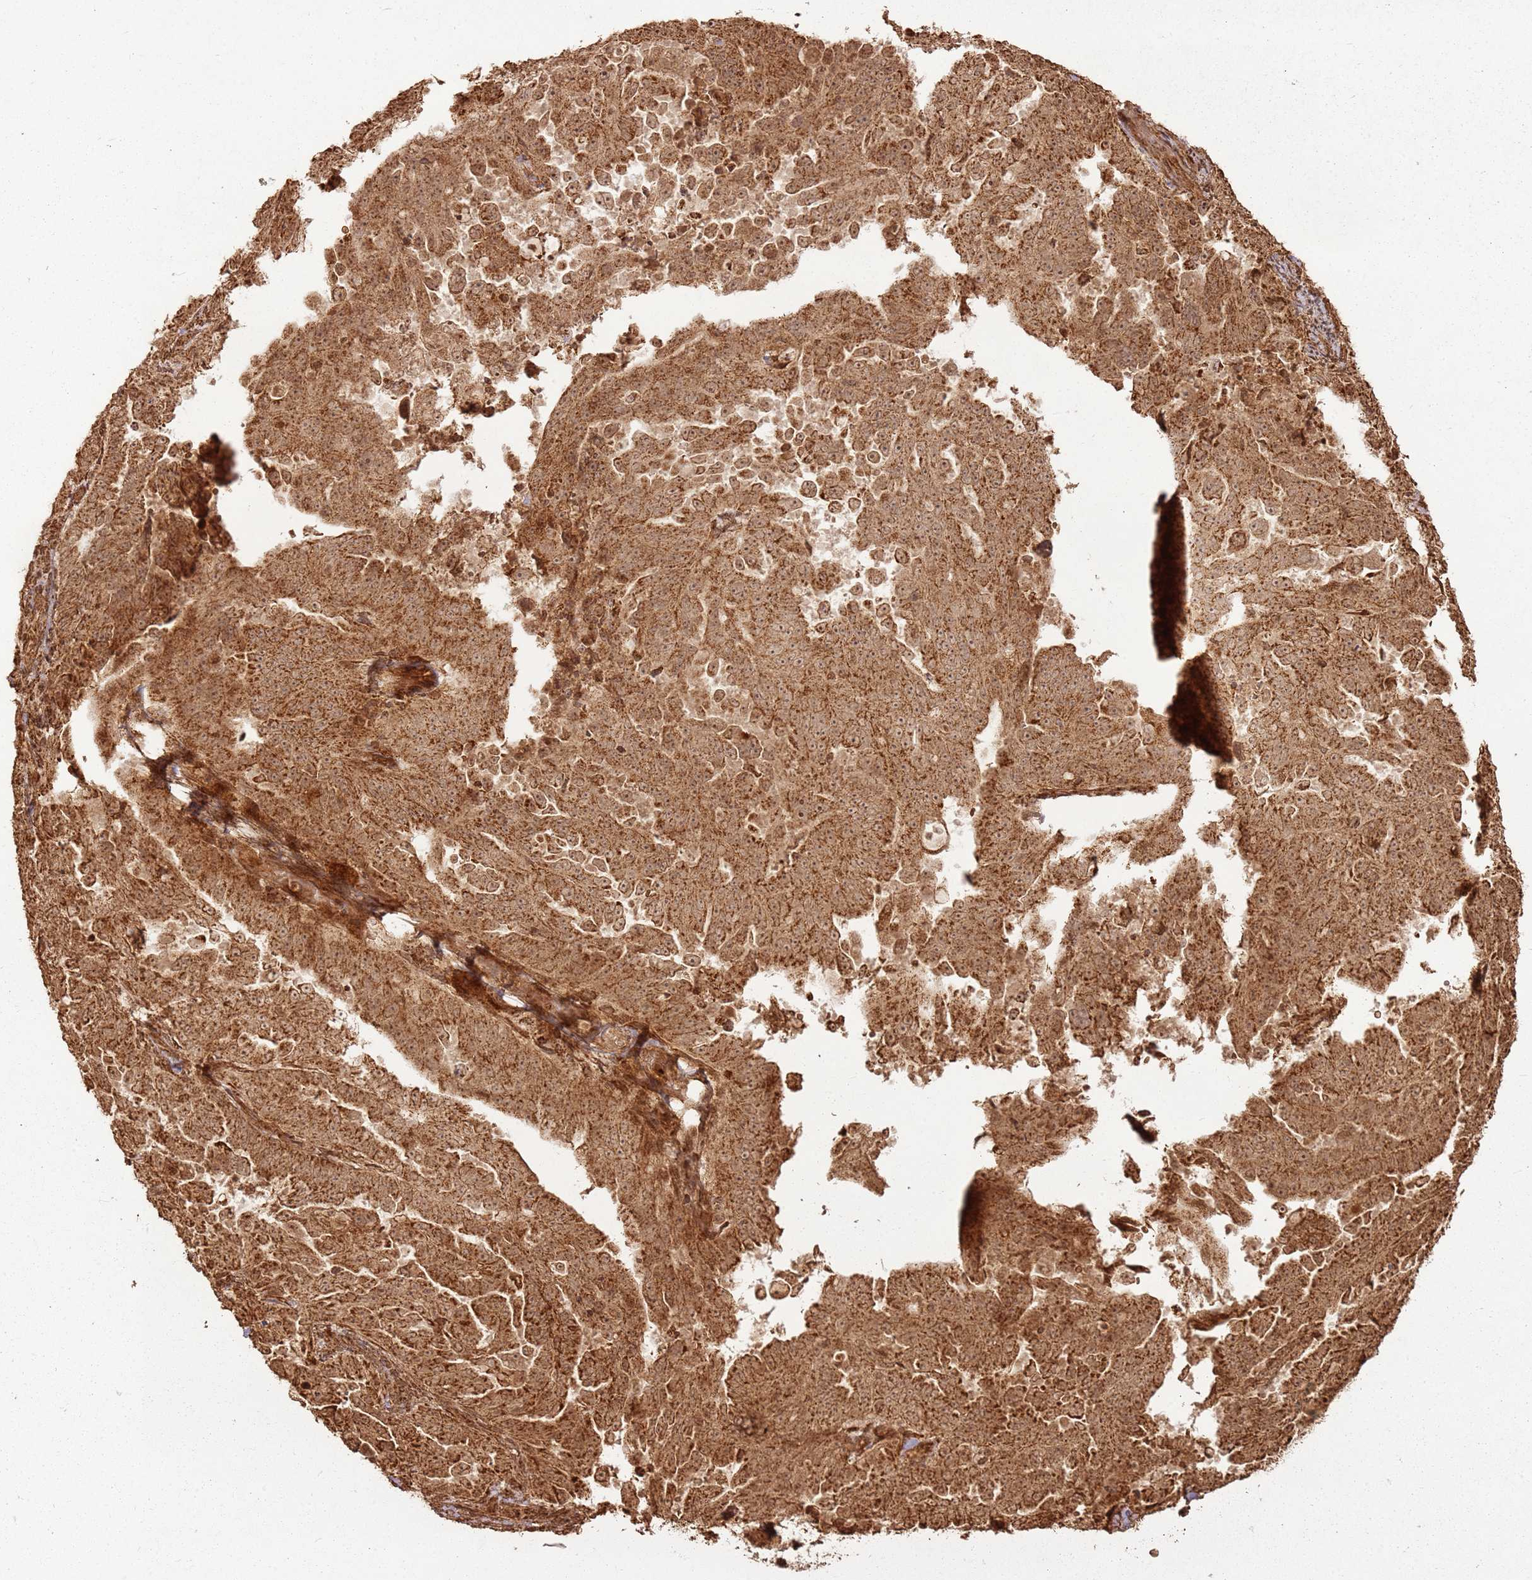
{"staining": {"intensity": "moderate", "quantity": ">75%", "location": "cytoplasmic/membranous,nuclear"}, "tissue": "endometrial cancer", "cell_type": "Tumor cells", "image_type": "cancer", "snomed": [{"axis": "morphology", "description": "Adenocarcinoma, NOS"}, {"axis": "topography", "description": "Endometrium"}], "caption": "Protein expression analysis of endometrial cancer (adenocarcinoma) shows moderate cytoplasmic/membranous and nuclear positivity in about >75% of tumor cells.", "gene": "MRPS6", "patient": {"sex": "female", "age": 65}}